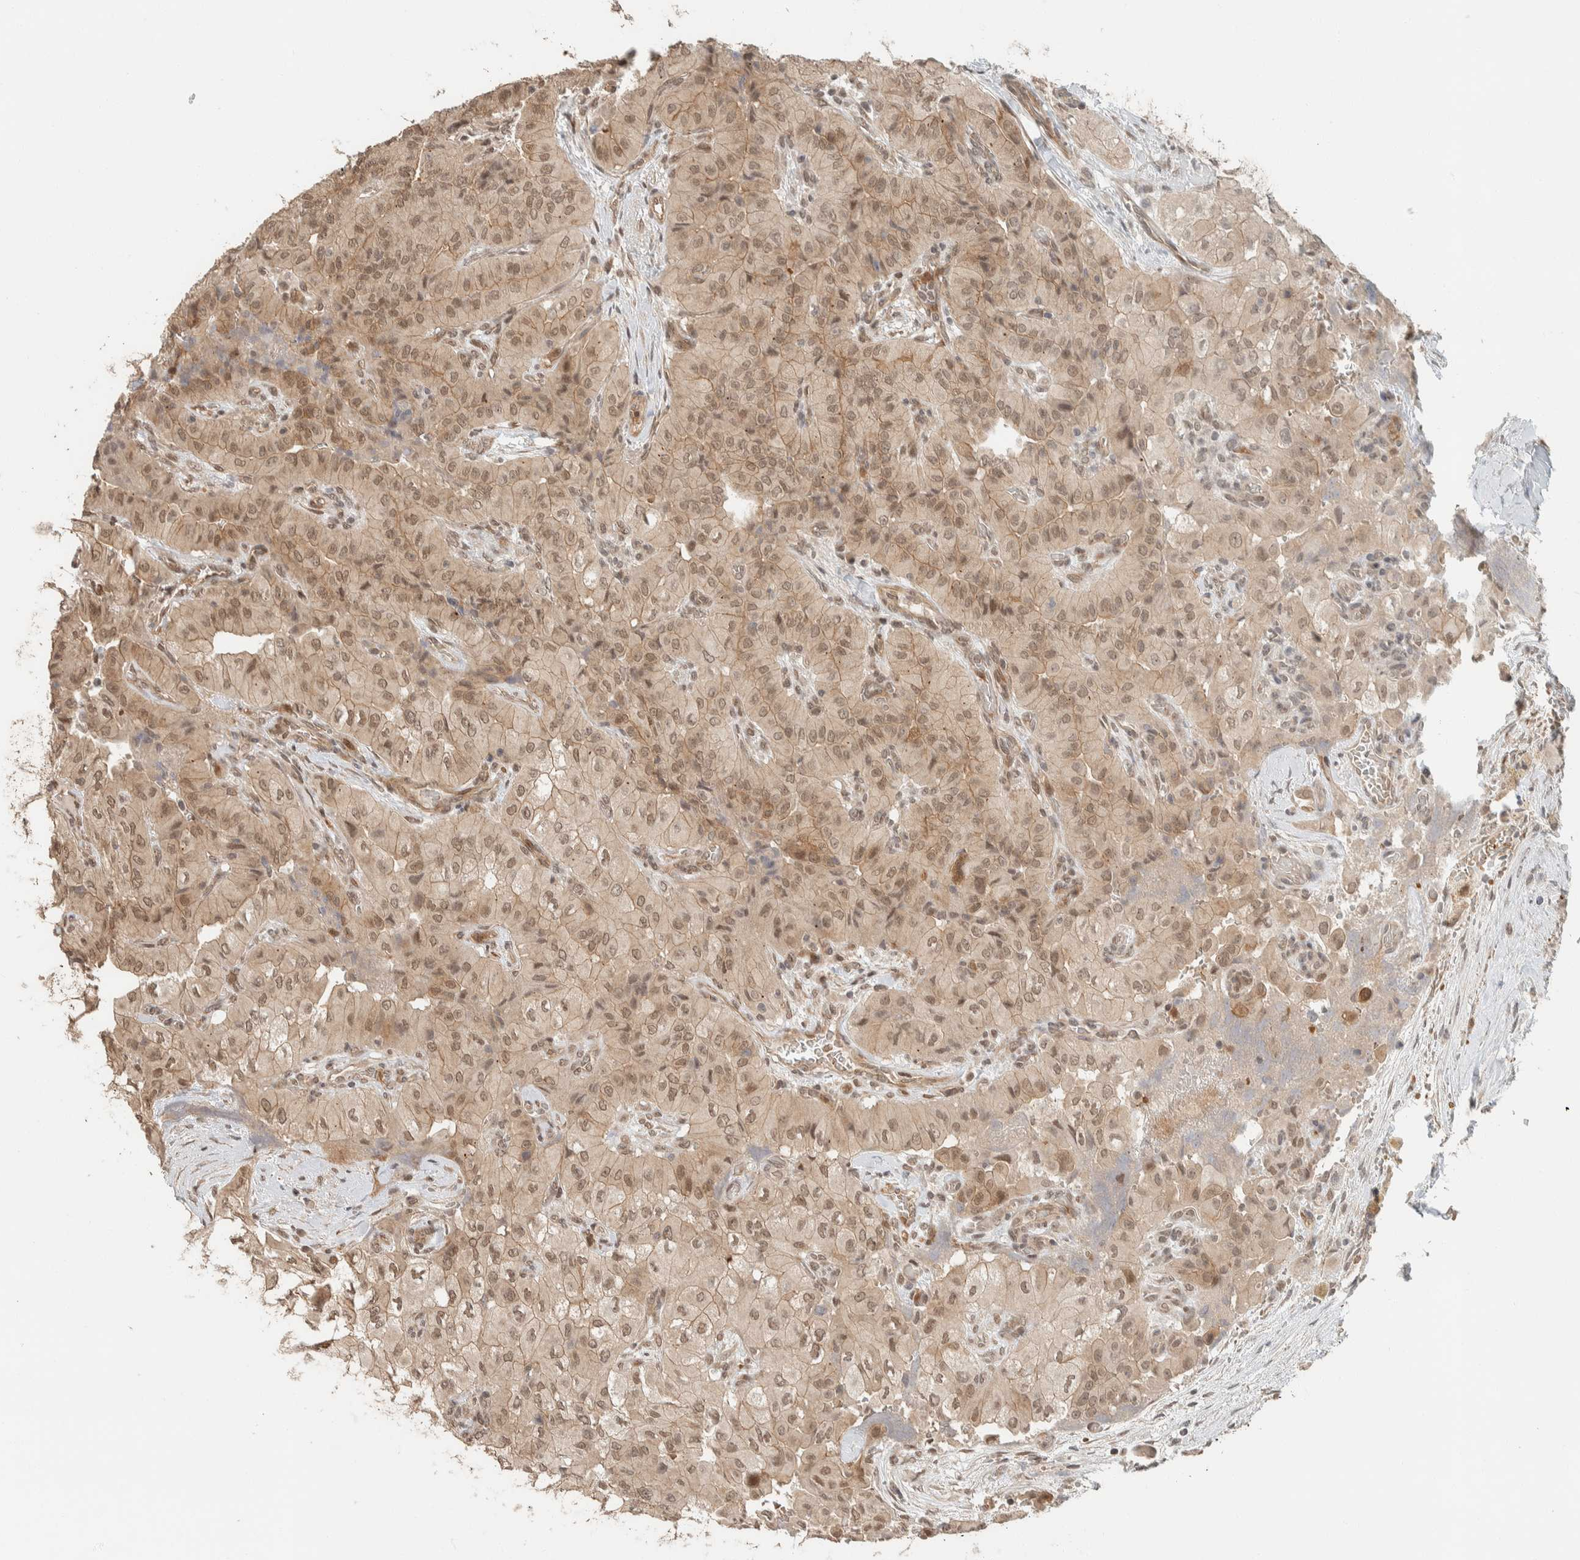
{"staining": {"intensity": "weak", "quantity": ">75%", "location": "cytoplasmic/membranous,nuclear"}, "tissue": "thyroid cancer", "cell_type": "Tumor cells", "image_type": "cancer", "snomed": [{"axis": "morphology", "description": "Papillary adenocarcinoma, NOS"}, {"axis": "topography", "description": "Thyroid gland"}], "caption": "Immunohistochemistry image of thyroid papillary adenocarcinoma stained for a protein (brown), which reveals low levels of weak cytoplasmic/membranous and nuclear expression in about >75% of tumor cells.", "gene": "ZBTB2", "patient": {"sex": "female", "age": 59}}